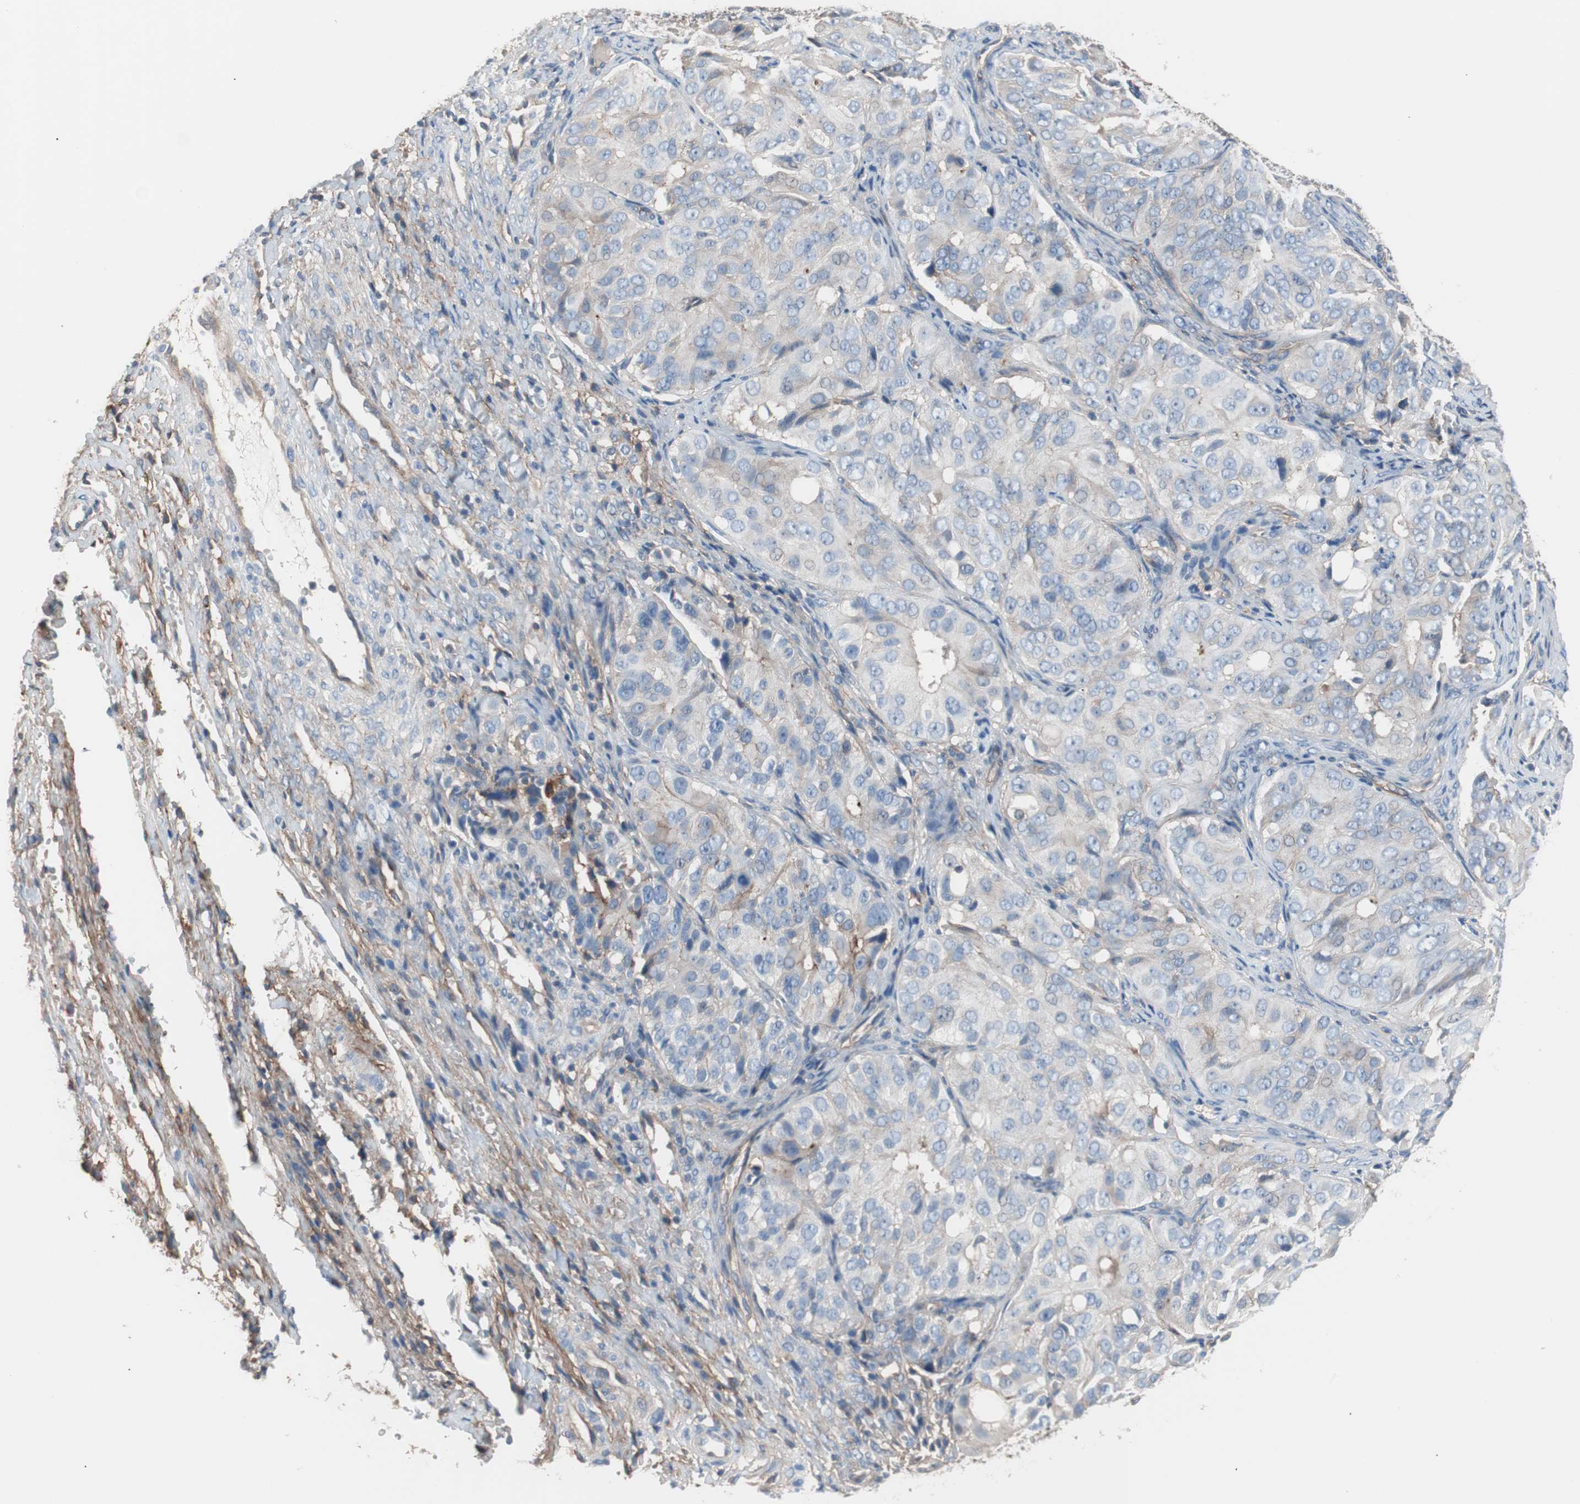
{"staining": {"intensity": "negative", "quantity": "none", "location": "none"}, "tissue": "ovarian cancer", "cell_type": "Tumor cells", "image_type": "cancer", "snomed": [{"axis": "morphology", "description": "Carcinoma, endometroid"}, {"axis": "topography", "description": "Ovary"}], "caption": "Photomicrograph shows no protein staining in tumor cells of ovarian endometroid carcinoma tissue.", "gene": "CD81", "patient": {"sex": "female", "age": 51}}